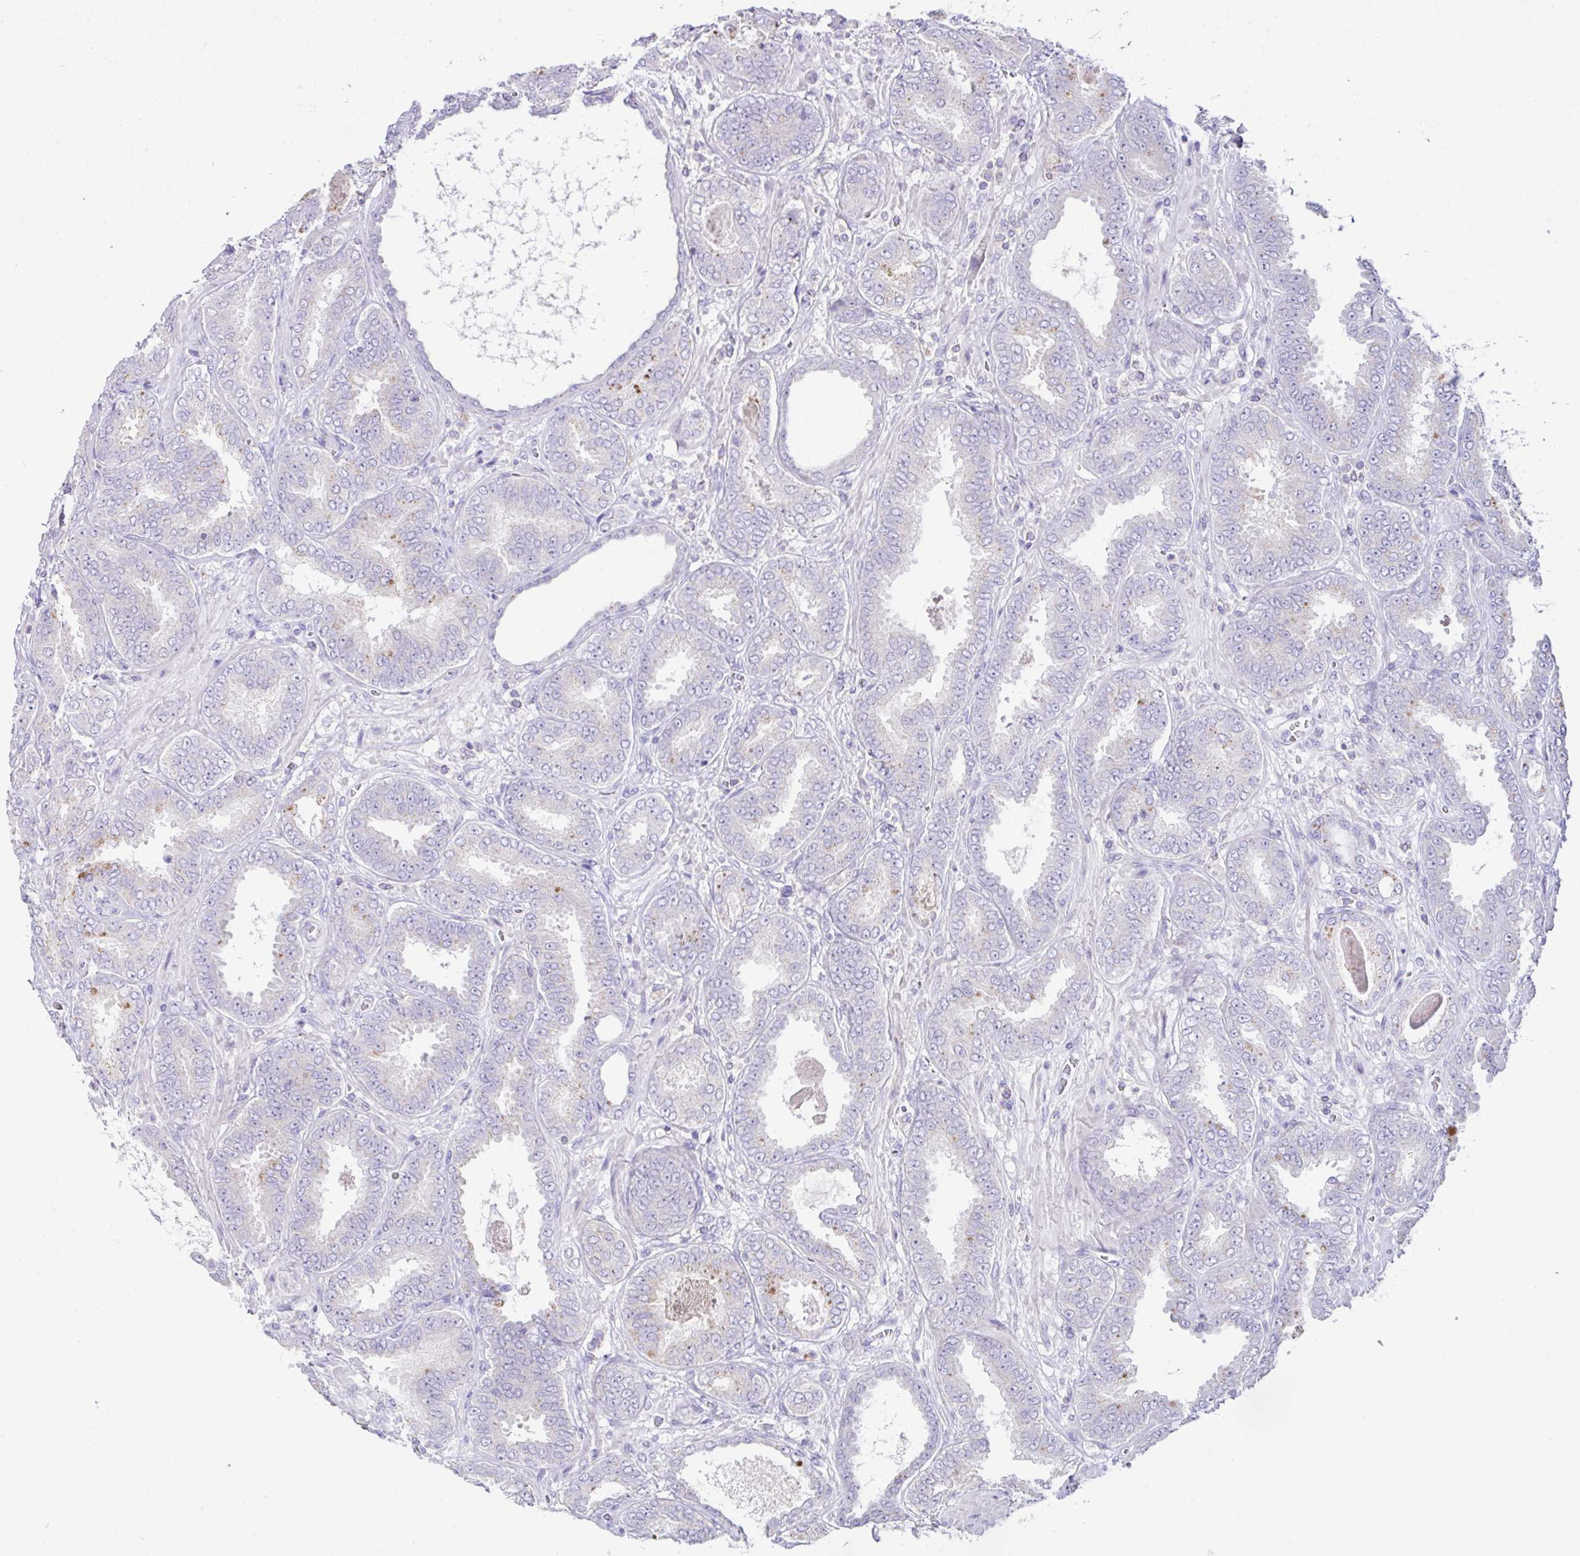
{"staining": {"intensity": "moderate", "quantity": "<25%", "location": "cytoplasmic/membranous"}, "tissue": "prostate cancer", "cell_type": "Tumor cells", "image_type": "cancer", "snomed": [{"axis": "morphology", "description": "Adenocarcinoma, High grade"}, {"axis": "topography", "description": "Prostate"}], "caption": "Approximately <25% of tumor cells in human prostate cancer demonstrate moderate cytoplasmic/membranous protein positivity as visualized by brown immunohistochemical staining.", "gene": "D2HGDH", "patient": {"sex": "male", "age": 72}}